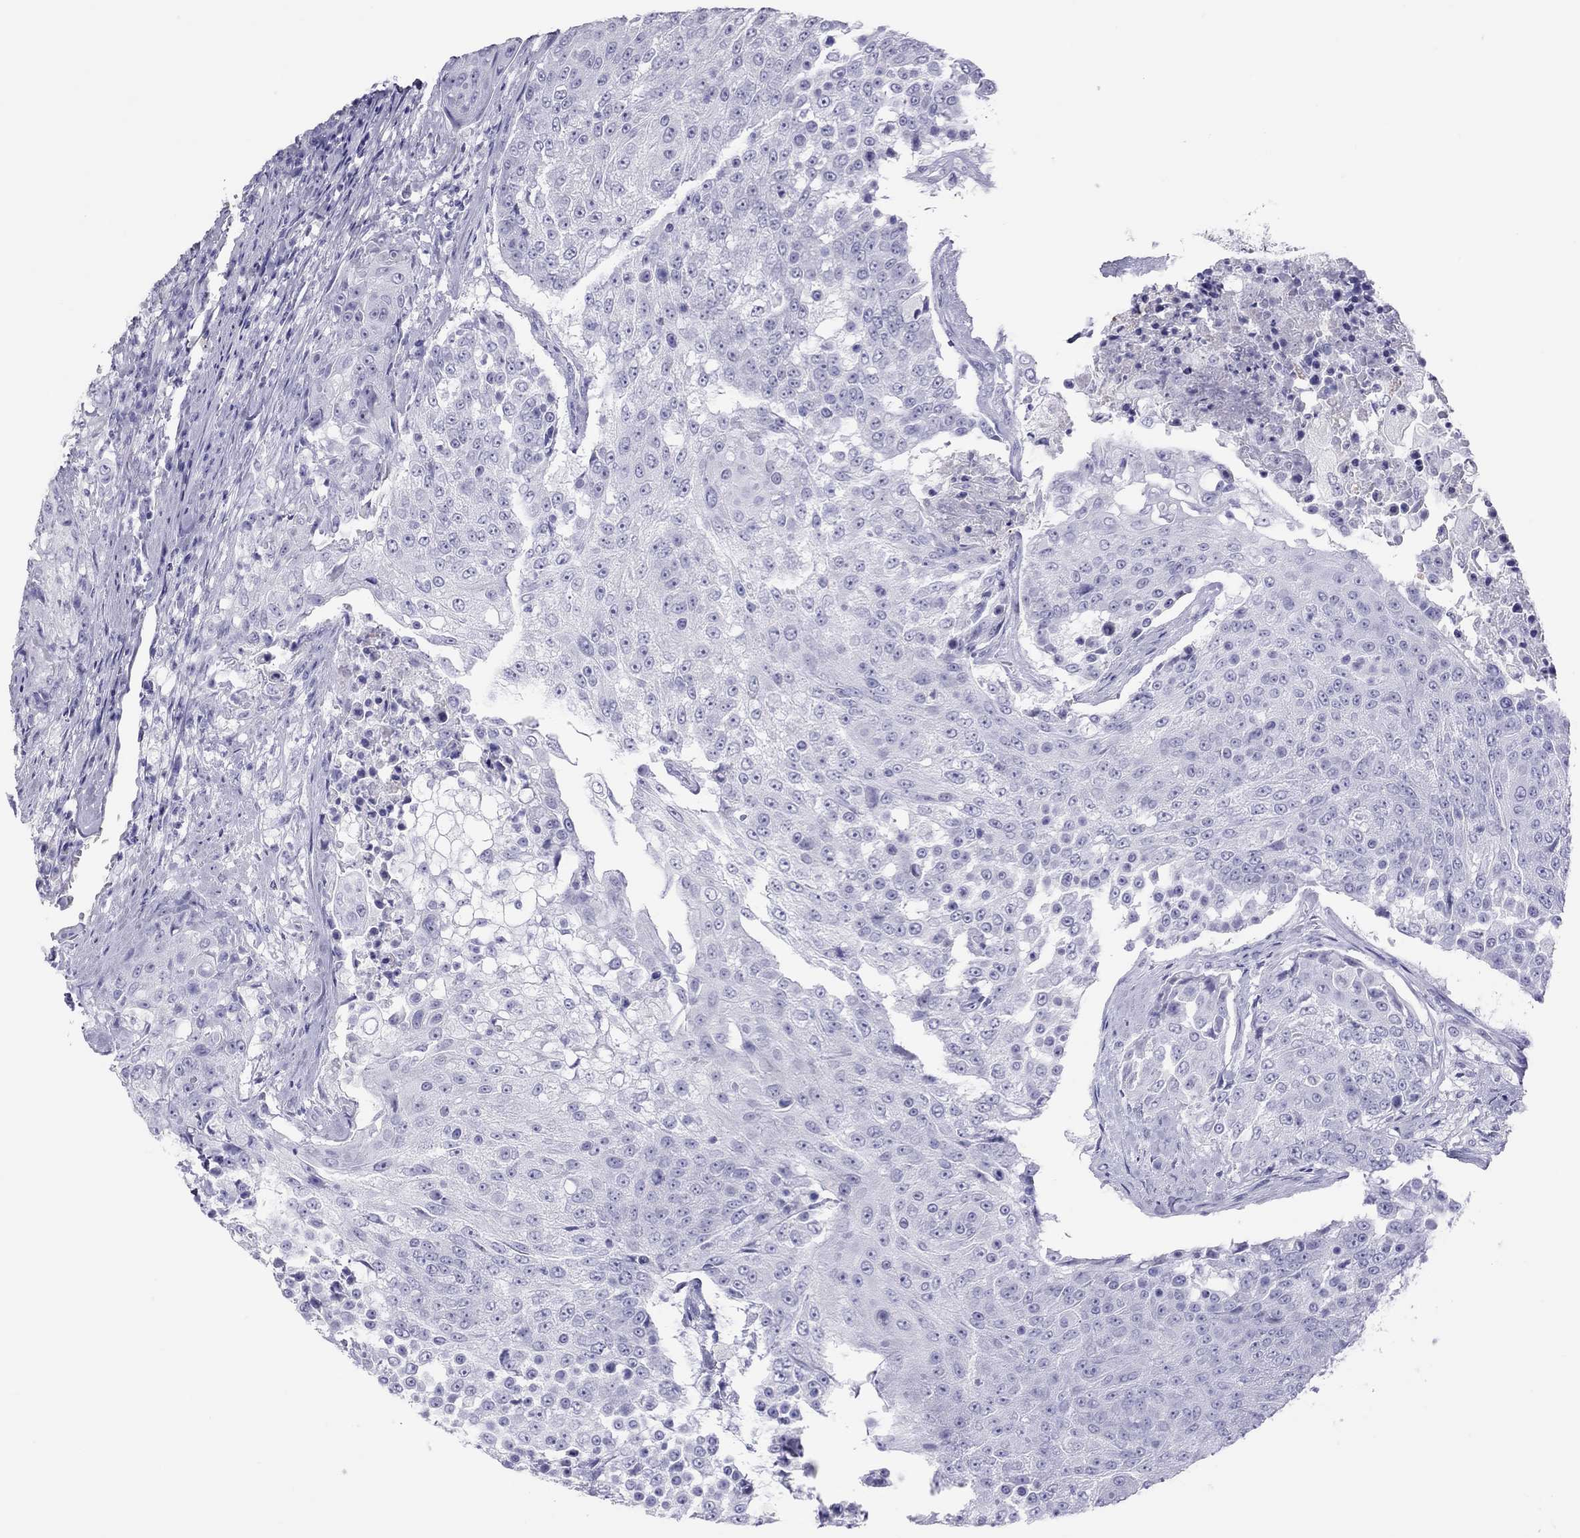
{"staining": {"intensity": "negative", "quantity": "none", "location": "none"}, "tissue": "urothelial cancer", "cell_type": "Tumor cells", "image_type": "cancer", "snomed": [{"axis": "morphology", "description": "Urothelial carcinoma, High grade"}, {"axis": "topography", "description": "Urinary bladder"}], "caption": "Tumor cells show no significant protein staining in urothelial cancer.", "gene": "STAG3", "patient": {"sex": "female", "age": 63}}